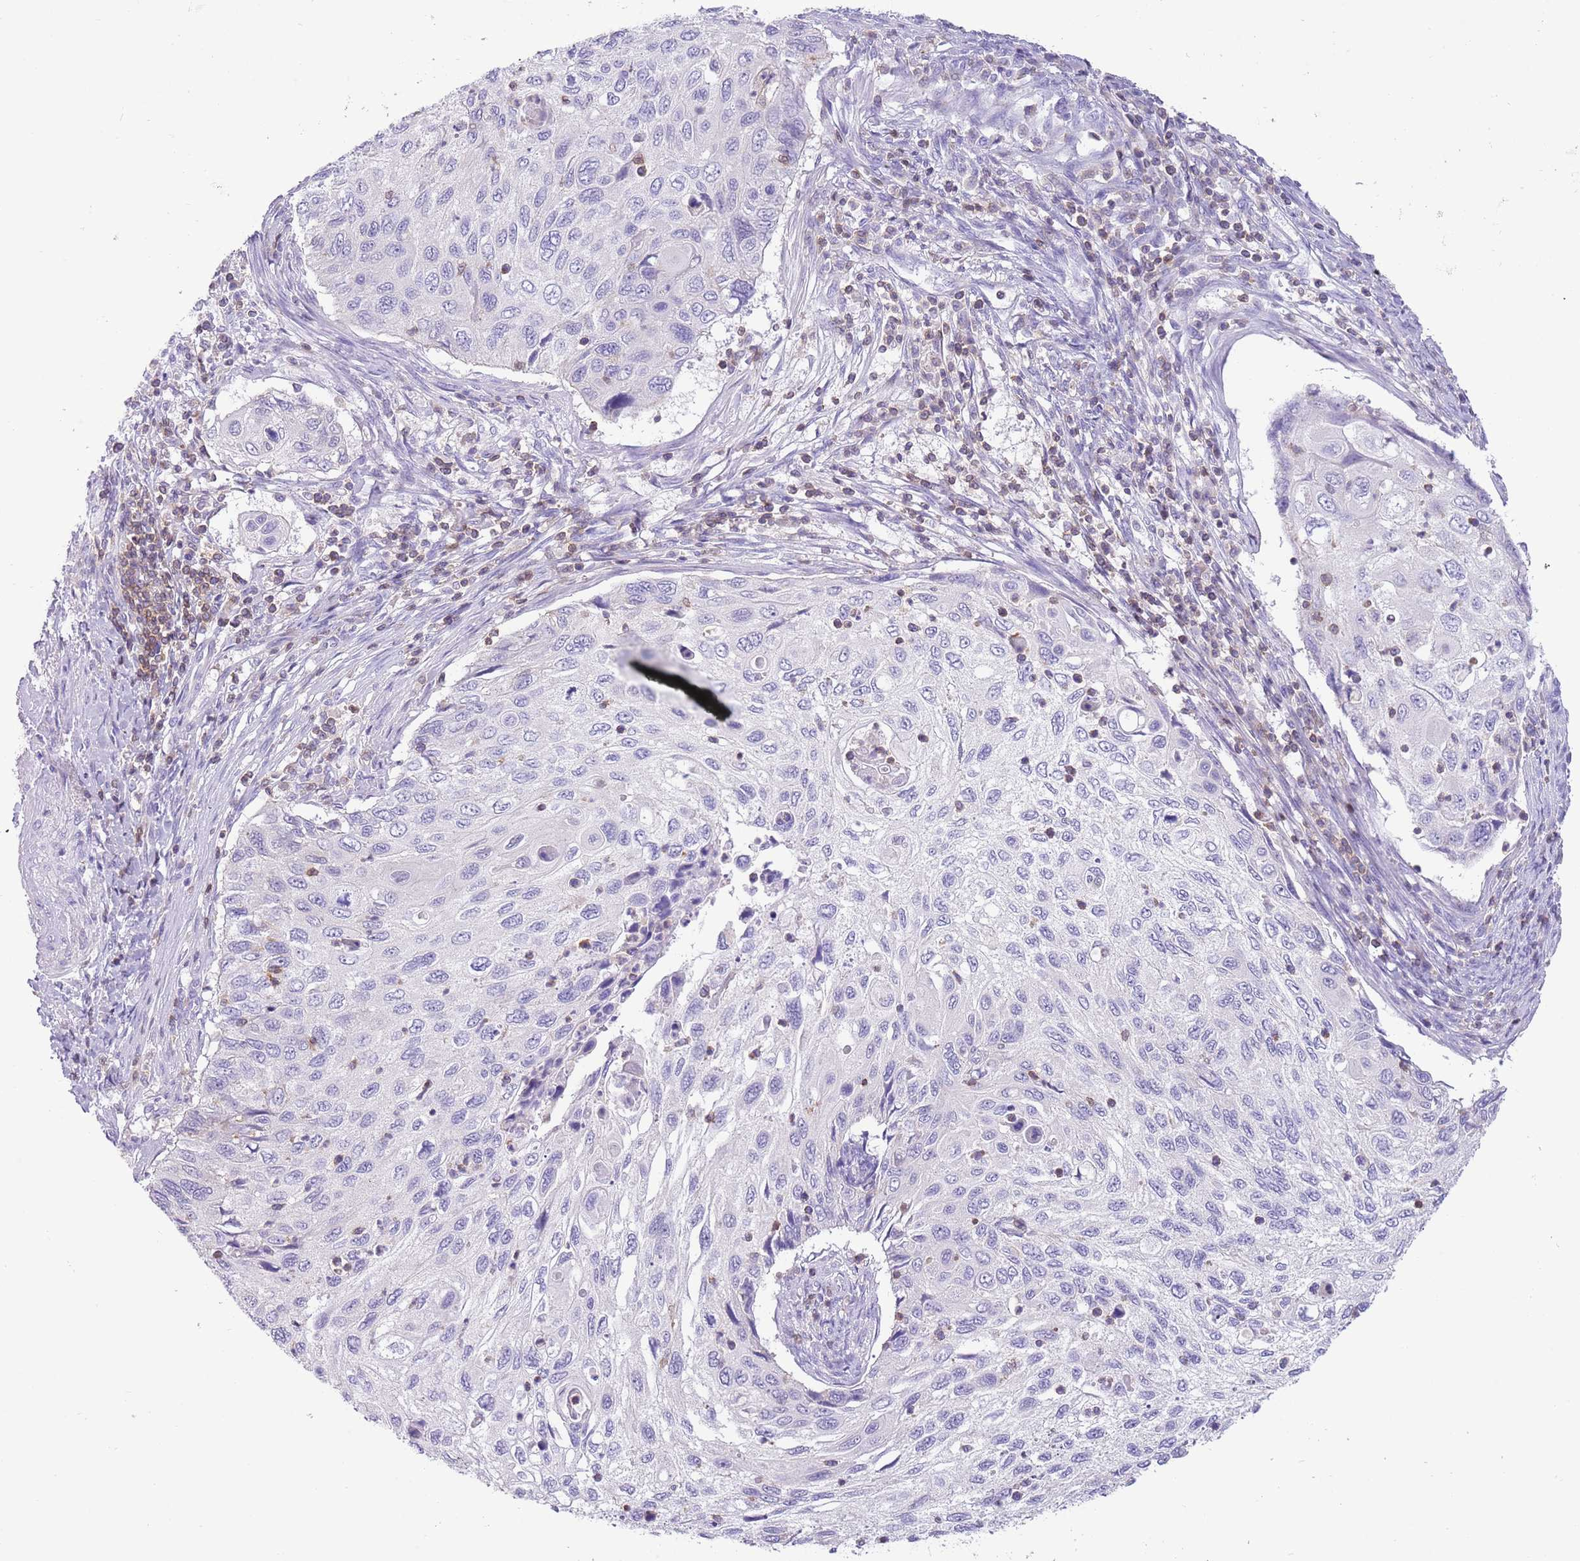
{"staining": {"intensity": "negative", "quantity": "none", "location": "none"}, "tissue": "cervical cancer", "cell_type": "Tumor cells", "image_type": "cancer", "snomed": [{"axis": "morphology", "description": "Squamous cell carcinoma, NOS"}, {"axis": "topography", "description": "Cervix"}], "caption": "An immunohistochemistry (IHC) micrograph of squamous cell carcinoma (cervical) is shown. There is no staining in tumor cells of squamous cell carcinoma (cervical). Nuclei are stained in blue.", "gene": "OR4Q3", "patient": {"sex": "female", "age": 70}}